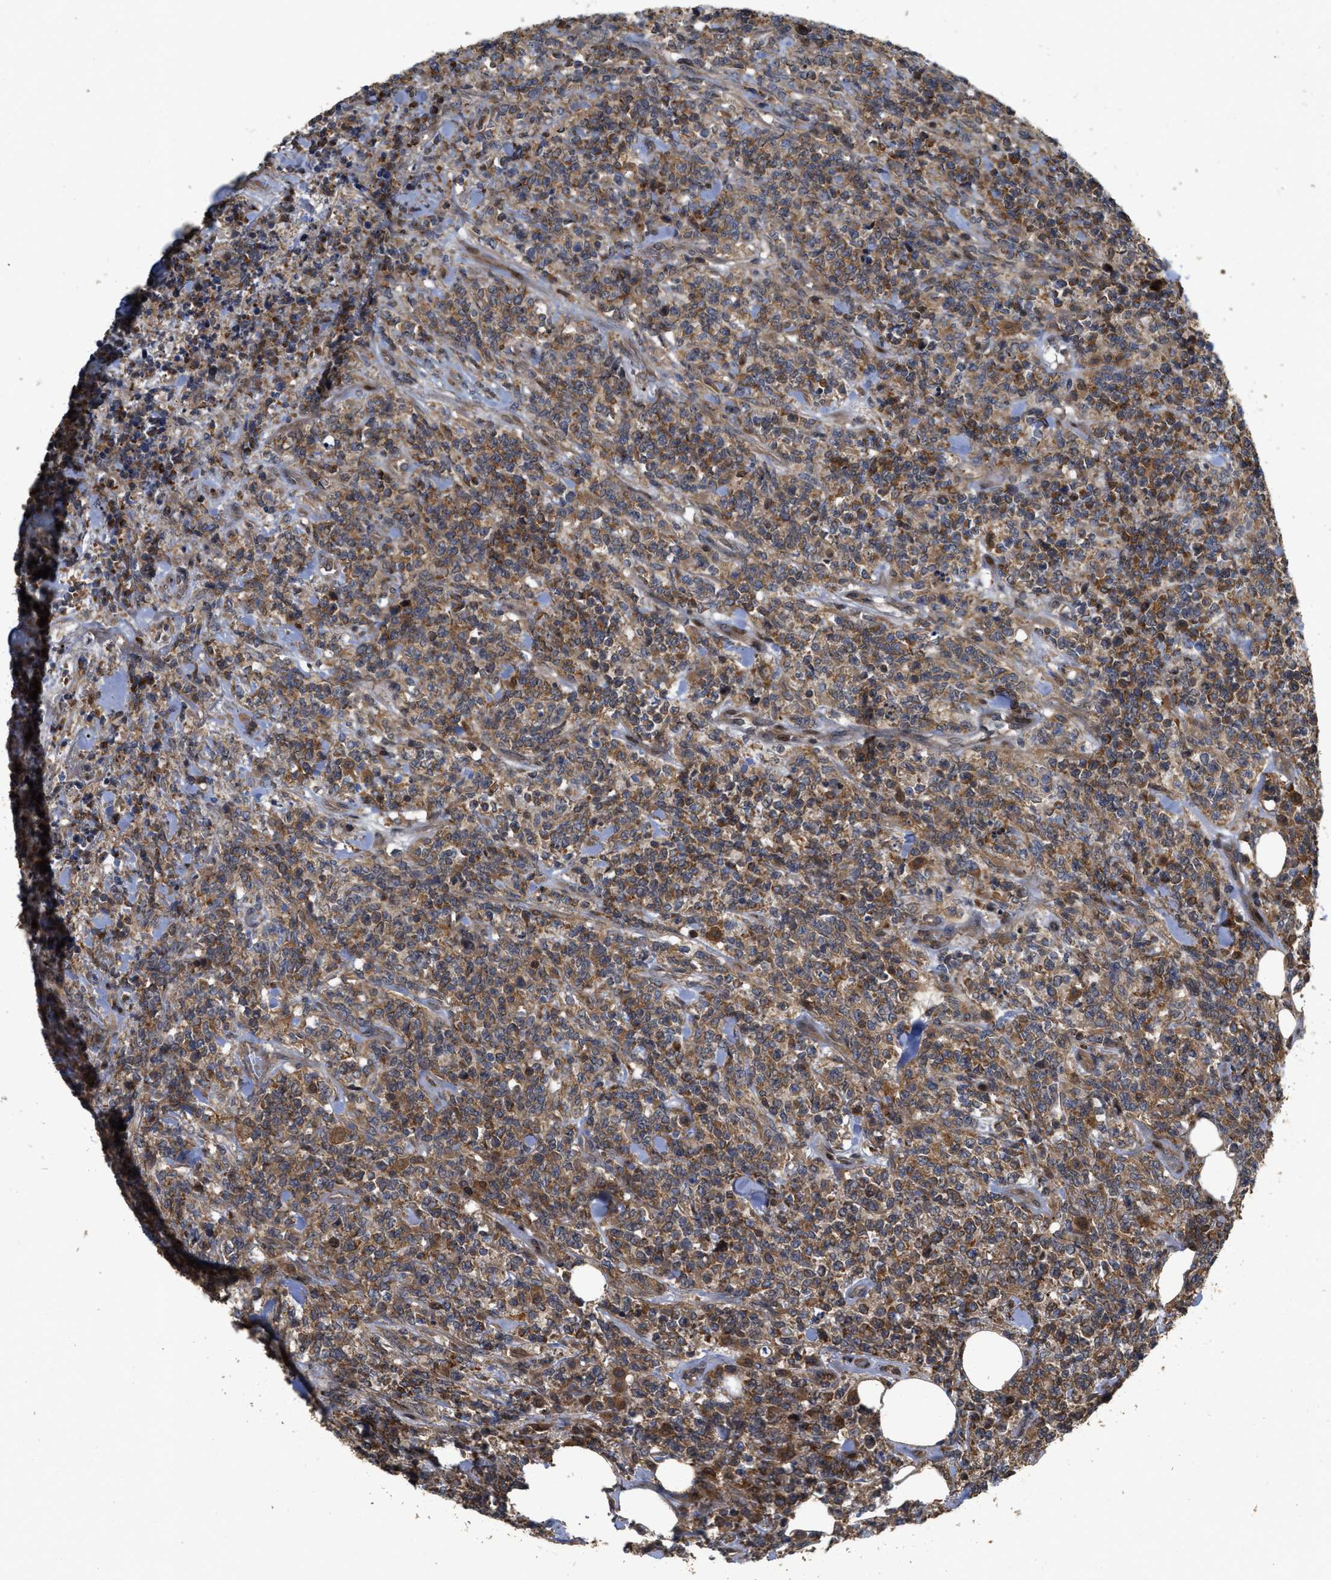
{"staining": {"intensity": "moderate", "quantity": ">75%", "location": "cytoplasmic/membranous"}, "tissue": "lymphoma", "cell_type": "Tumor cells", "image_type": "cancer", "snomed": [{"axis": "morphology", "description": "Malignant lymphoma, non-Hodgkin's type, High grade"}, {"axis": "topography", "description": "Soft tissue"}], "caption": "A brown stain highlights moderate cytoplasmic/membranous staining of a protein in lymphoma tumor cells.", "gene": "CBR3", "patient": {"sex": "male", "age": 18}}